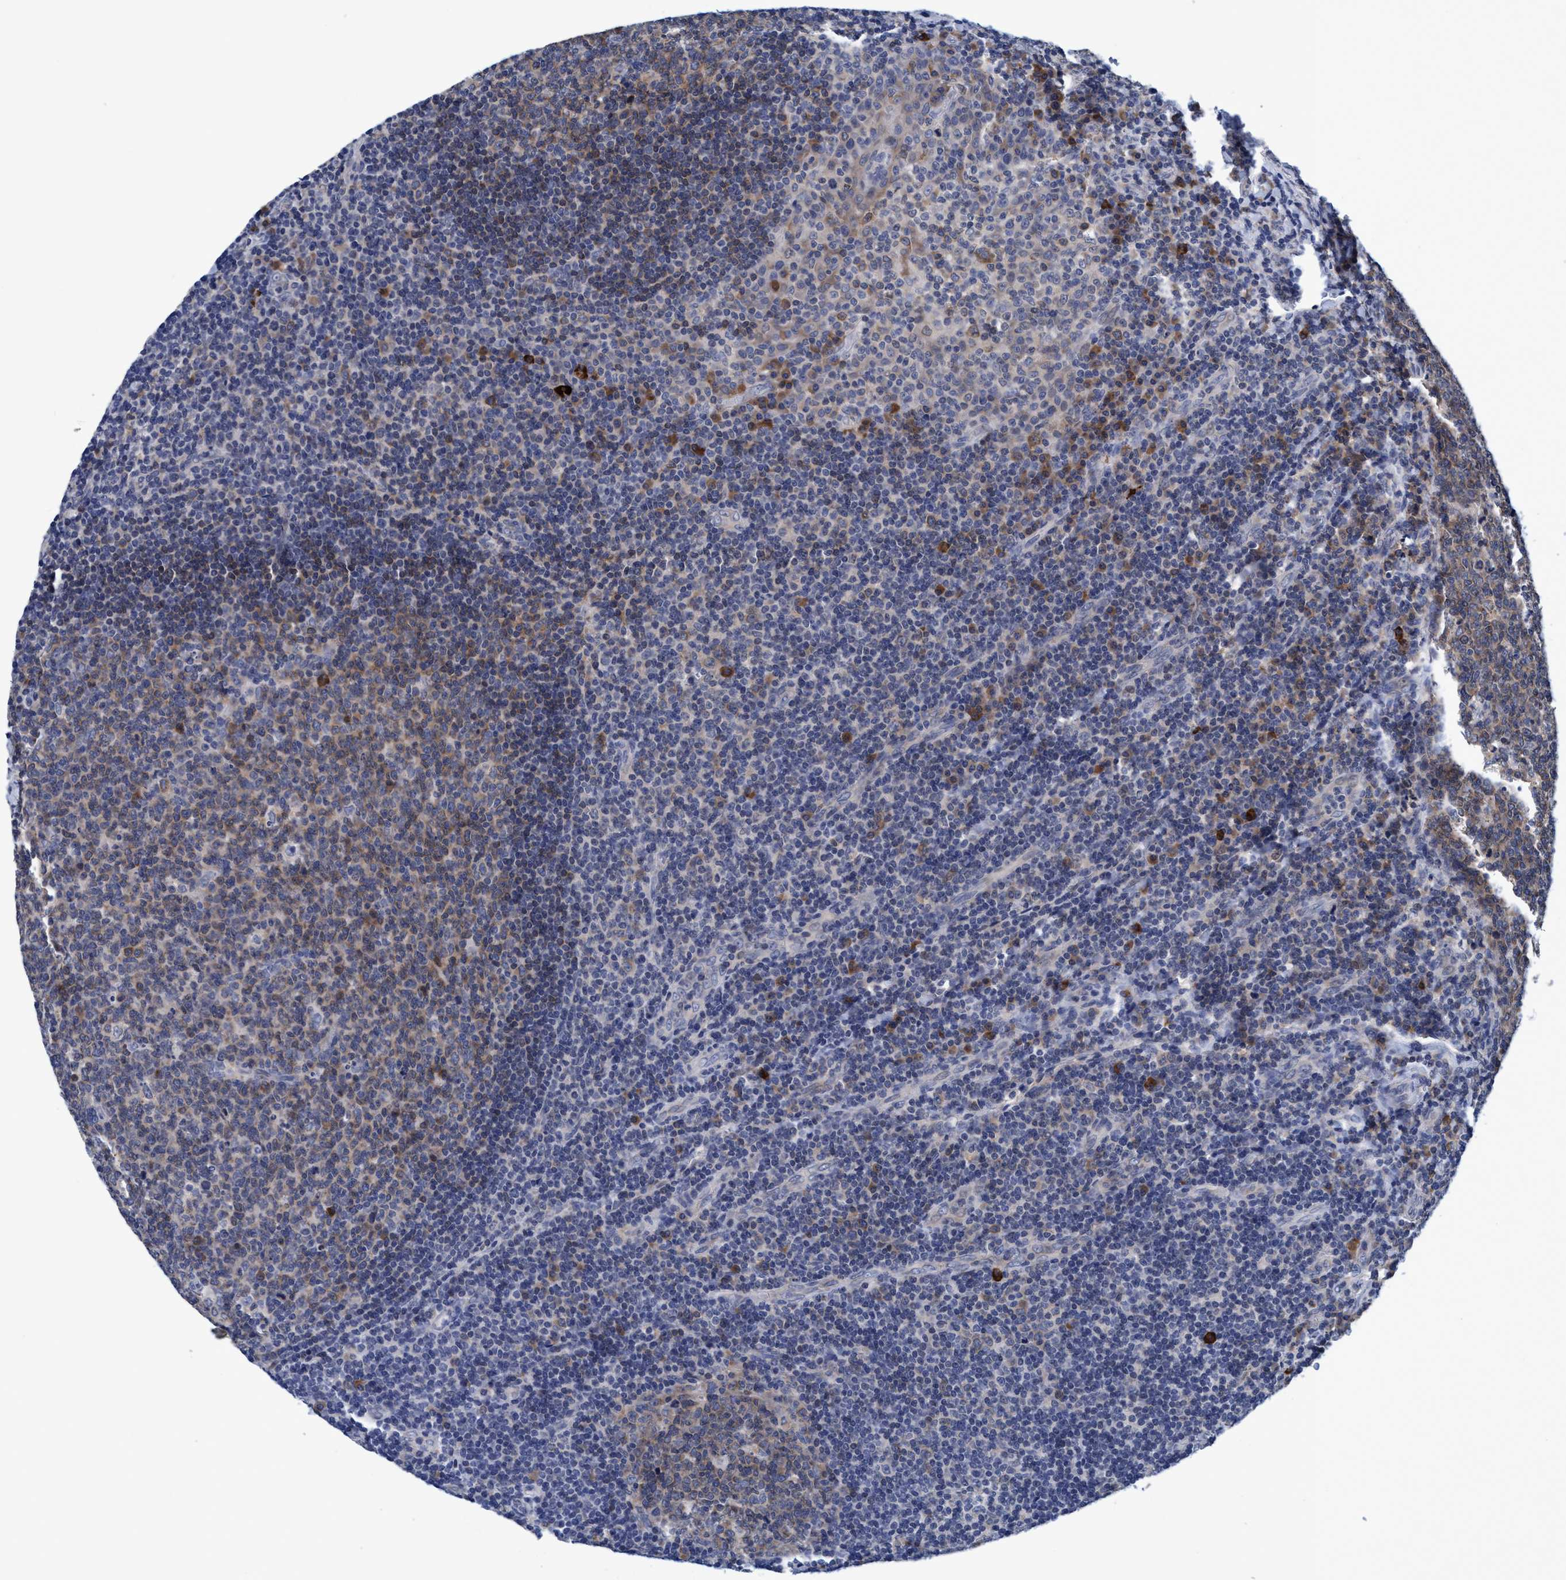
{"staining": {"intensity": "weak", "quantity": ">75%", "location": "cytoplasmic/membranous"}, "tissue": "tonsil", "cell_type": "Germinal center cells", "image_type": "normal", "snomed": [{"axis": "morphology", "description": "Normal tissue, NOS"}, {"axis": "topography", "description": "Tonsil"}], "caption": "Benign tonsil demonstrates weak cytoplasmic/membranous expression in approximately >75% of germinal center cells, visualized by immunohistochemistry. Ihc stains the protein in brown and the nuclei are stained blue.", "gene": "CALCOCO2", "patient": {"sex": "male", "age": 17}}